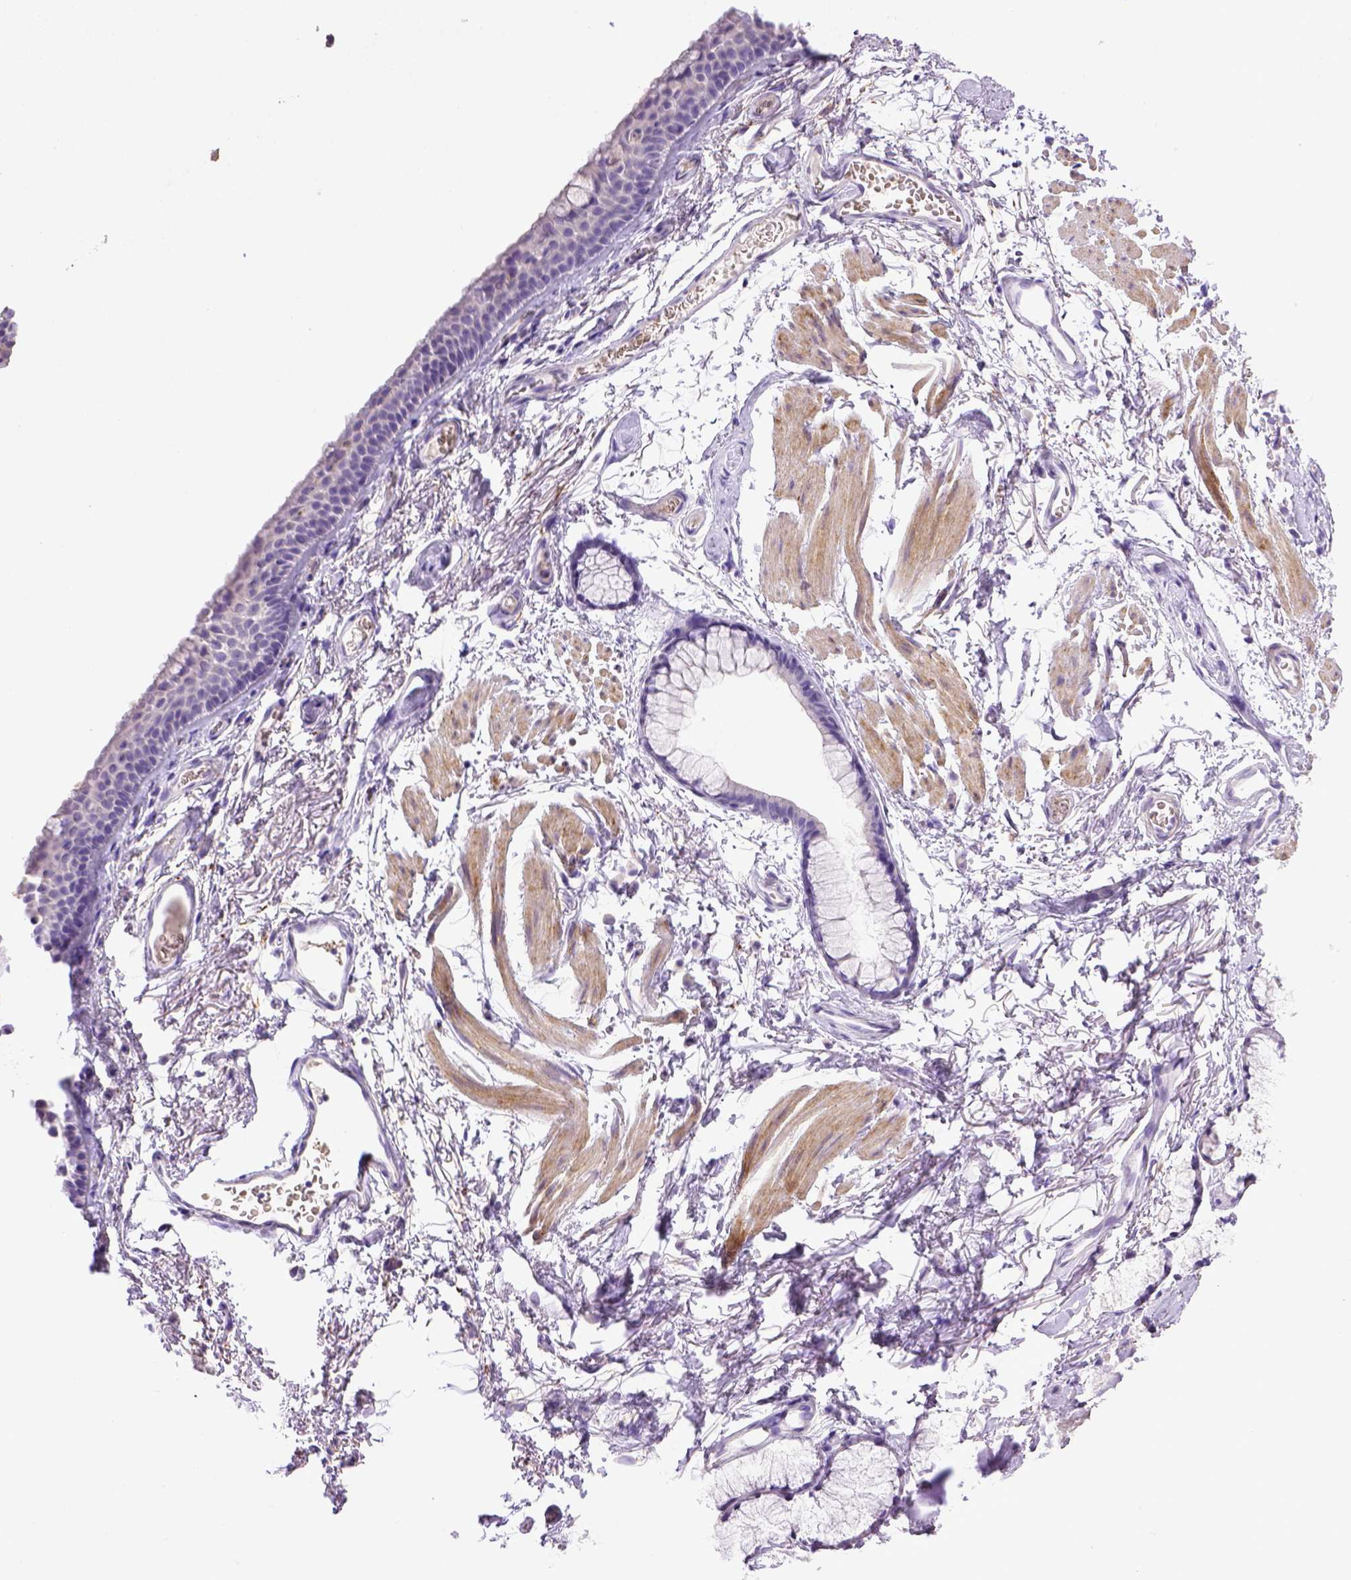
{"staining": {"intensity": "negative", "quantity": "none", "location": "none"}, "tissue": "adipose tissue", "cell_type": "Adipocytes", "image_type": "normal", "snomed": [{"axis": "morphology", "description": "Normal tissue, NOS"}, {"axis": "topography", "description": "Cartilage tissue"}, {"axis": "topography", "description": "Bronchus"}], "caption": "A high-resolution micrograph shows immunohistochemistry (IHC) staining of normal adipose tissue, which reveals no significant staining in adipocytes.", "gene": "BAAT", "patient": {"sex": "female", "age": 79}}